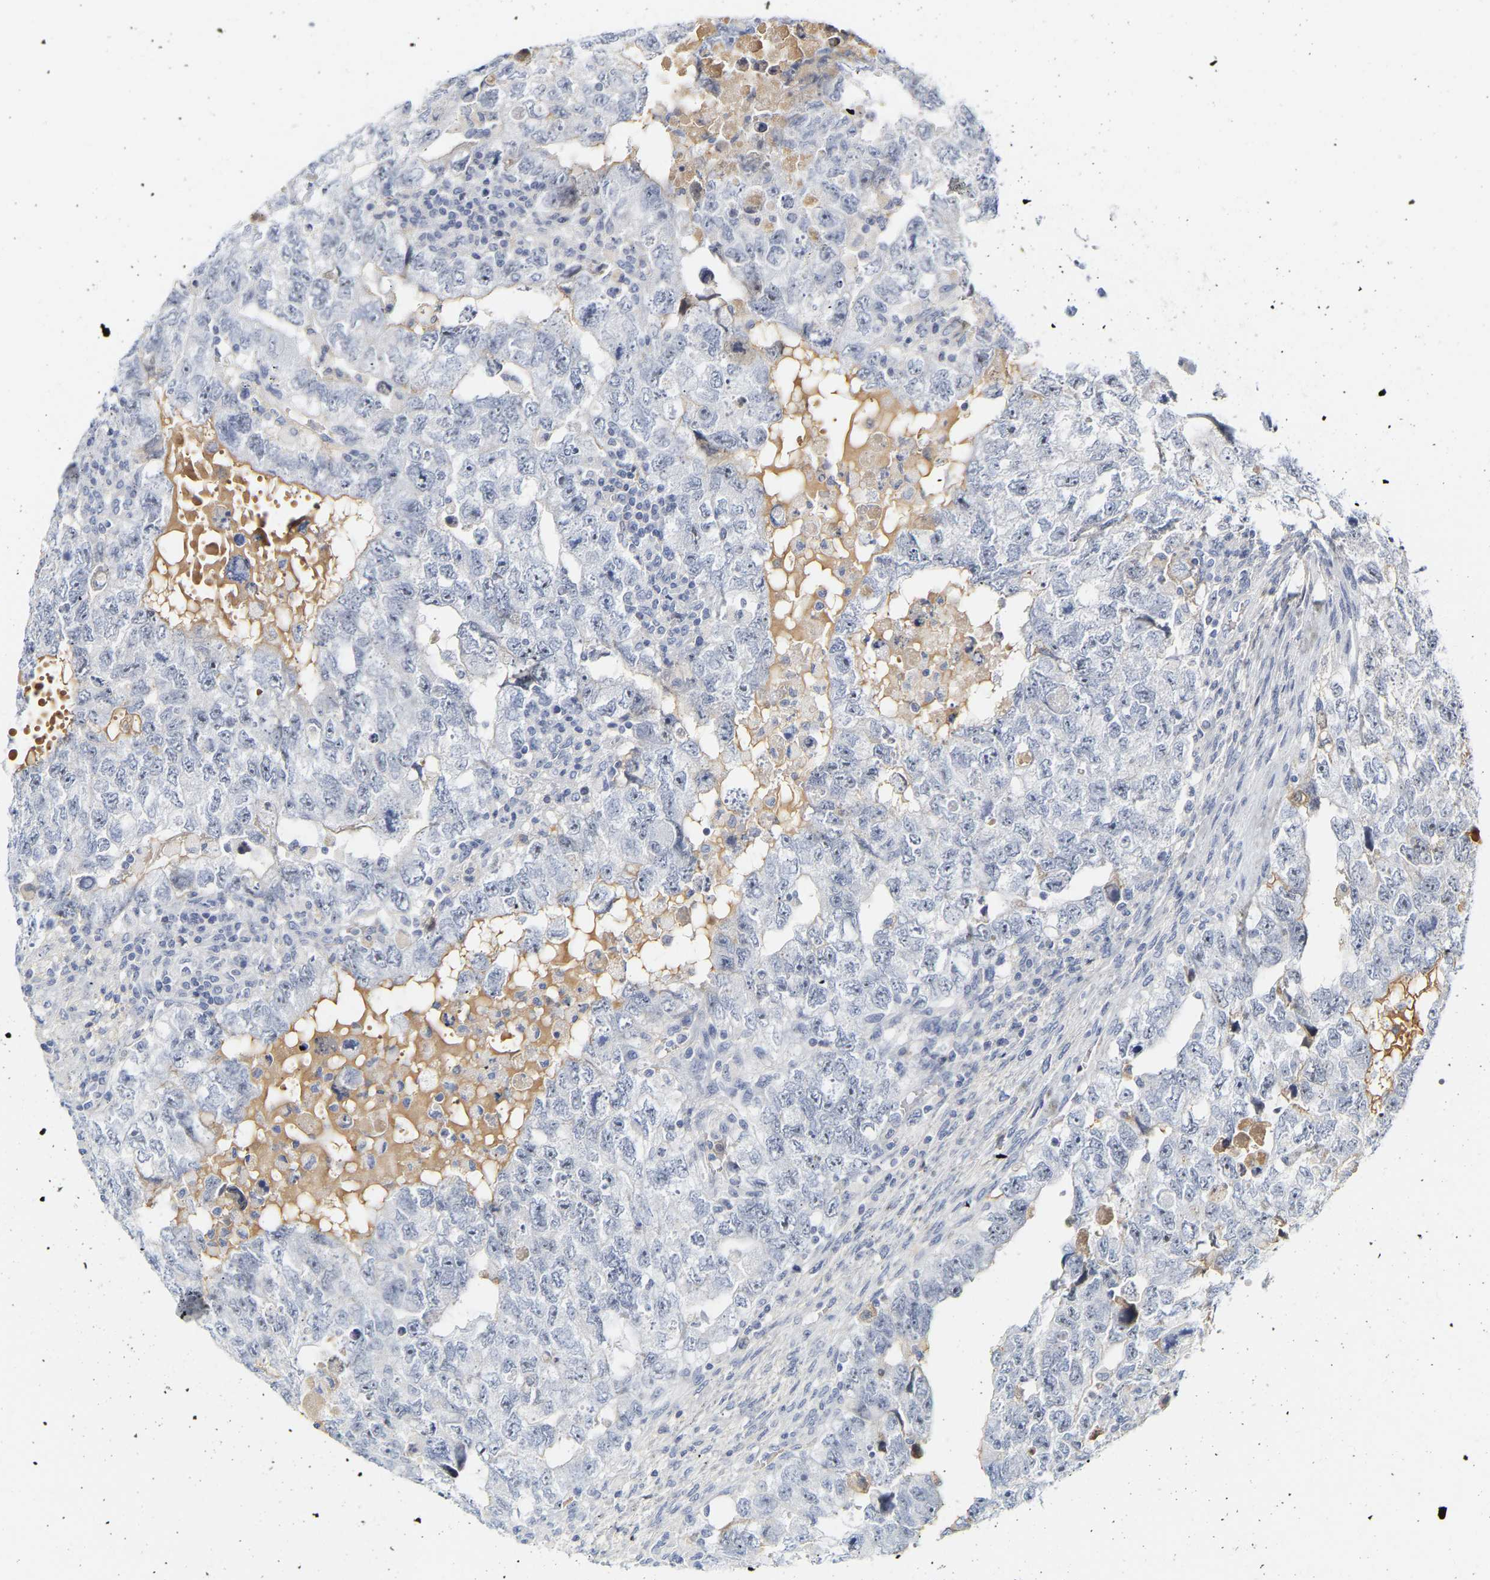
{"staining": {"intensity": "negative", "quantity": "none", "location": "none"}, "tissue": "testis cancer", "cell_type": "Tumor cells", "image_type": "cancer", "snomed": [{"axis": "morphology", "description": "Carcinoma, Embryonal, NOS"}, {"axis": "topography", "description": "Testis"}], "caption": "An immunohistochemistry (IHC) image of embryonal carcinoma (testis) is shown. There is no staining in tumor cells of embryonal carcinoma (testis). Nuclei are stained in blue.", "gene": "GNAS", "patient": {"sex": "male", "age": 36}}